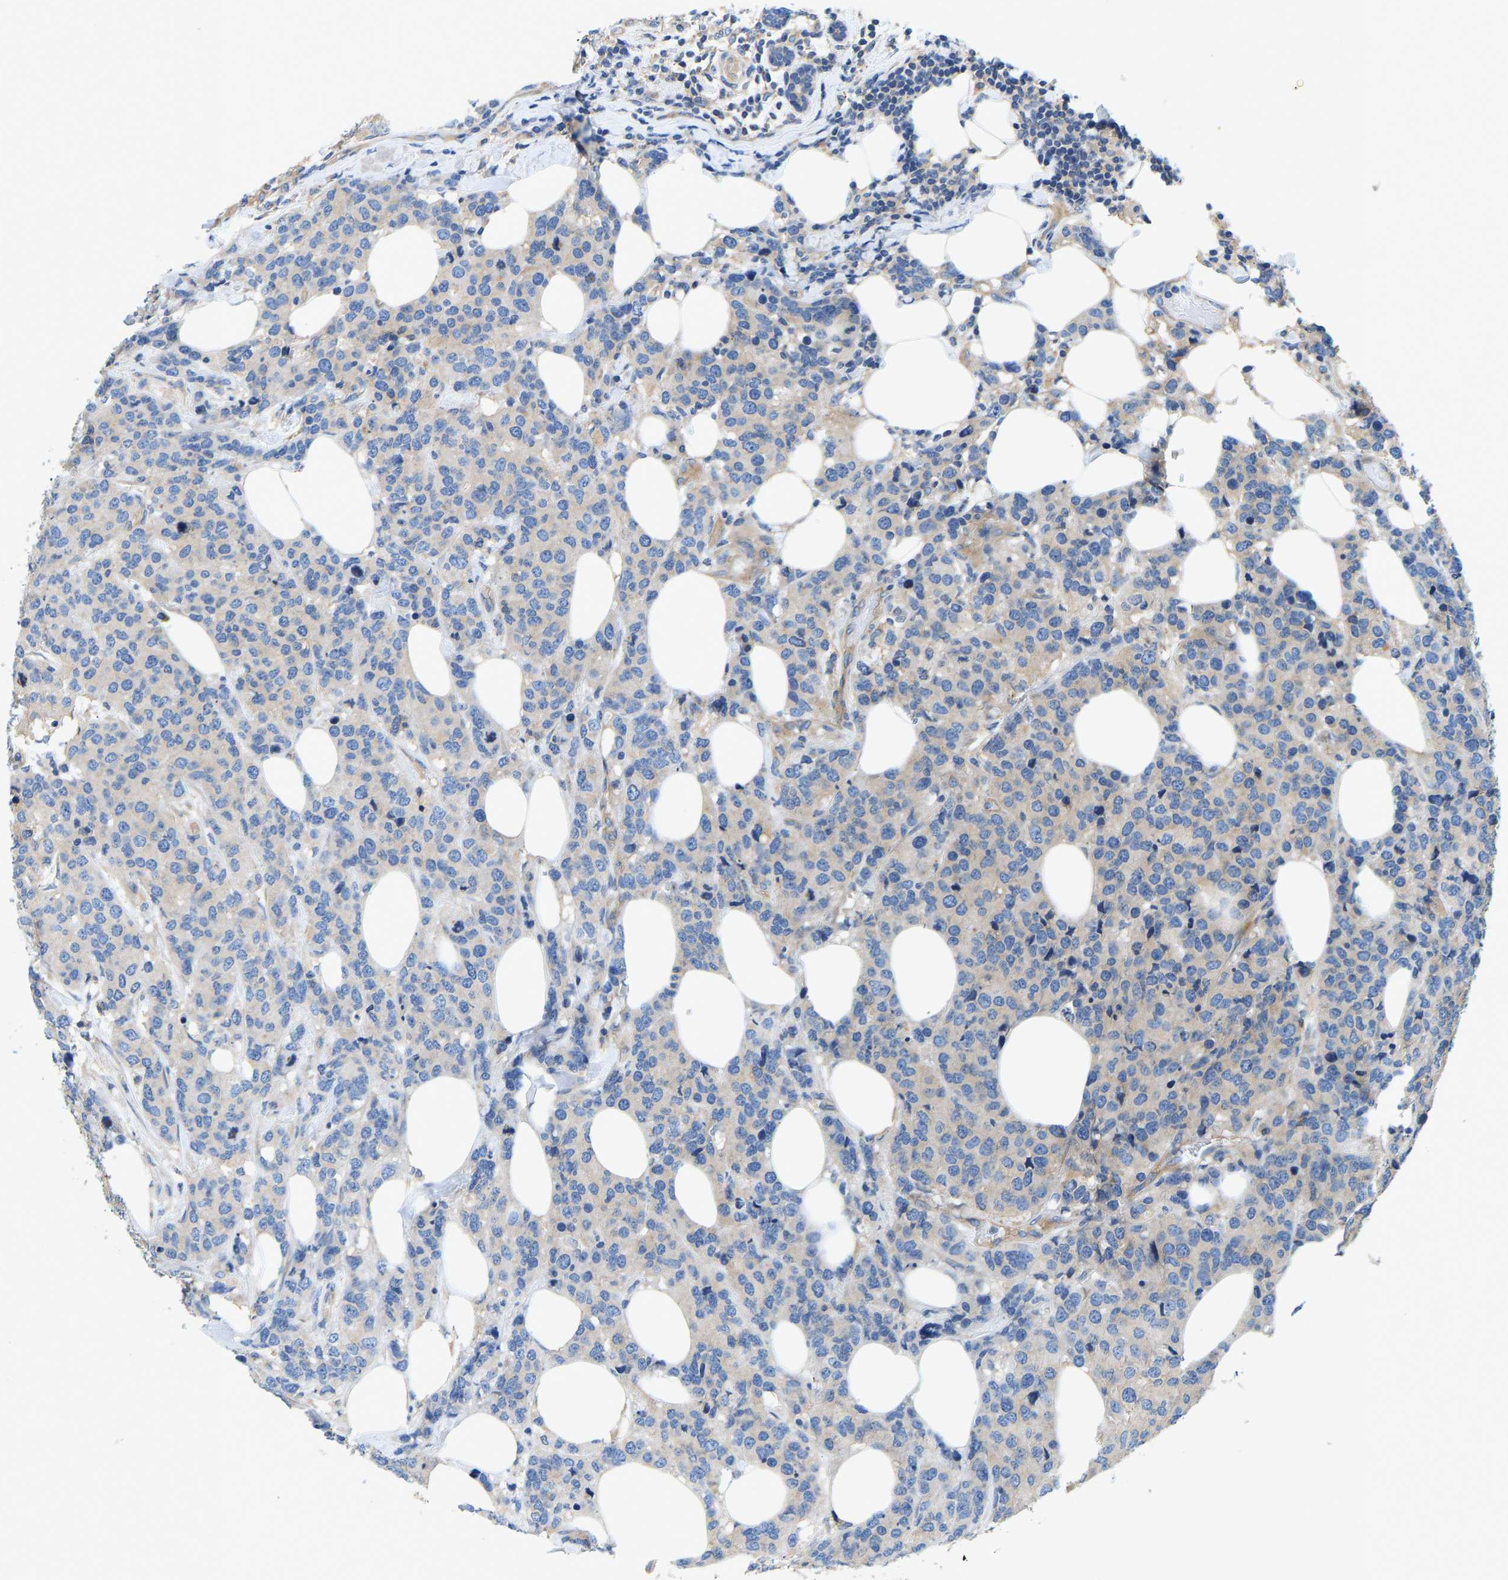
{"staining": {"intensity": "negative", "quantity": "none", "location": "none"}, "tissue": "breast cancer", "cell_type": "Tumor cells", "image_type": "cancer", "snomed": [{"axis": "morphology", "description": "Lobular carcinoma"}, {"axis": "topography", "description": "Breast"}], "caption": "Human breast cancer stained for a protein using IHC exhibits no staining in tumor cells.", "gene": "CHAD", "patient": {"sex": "female", "age": 59}}